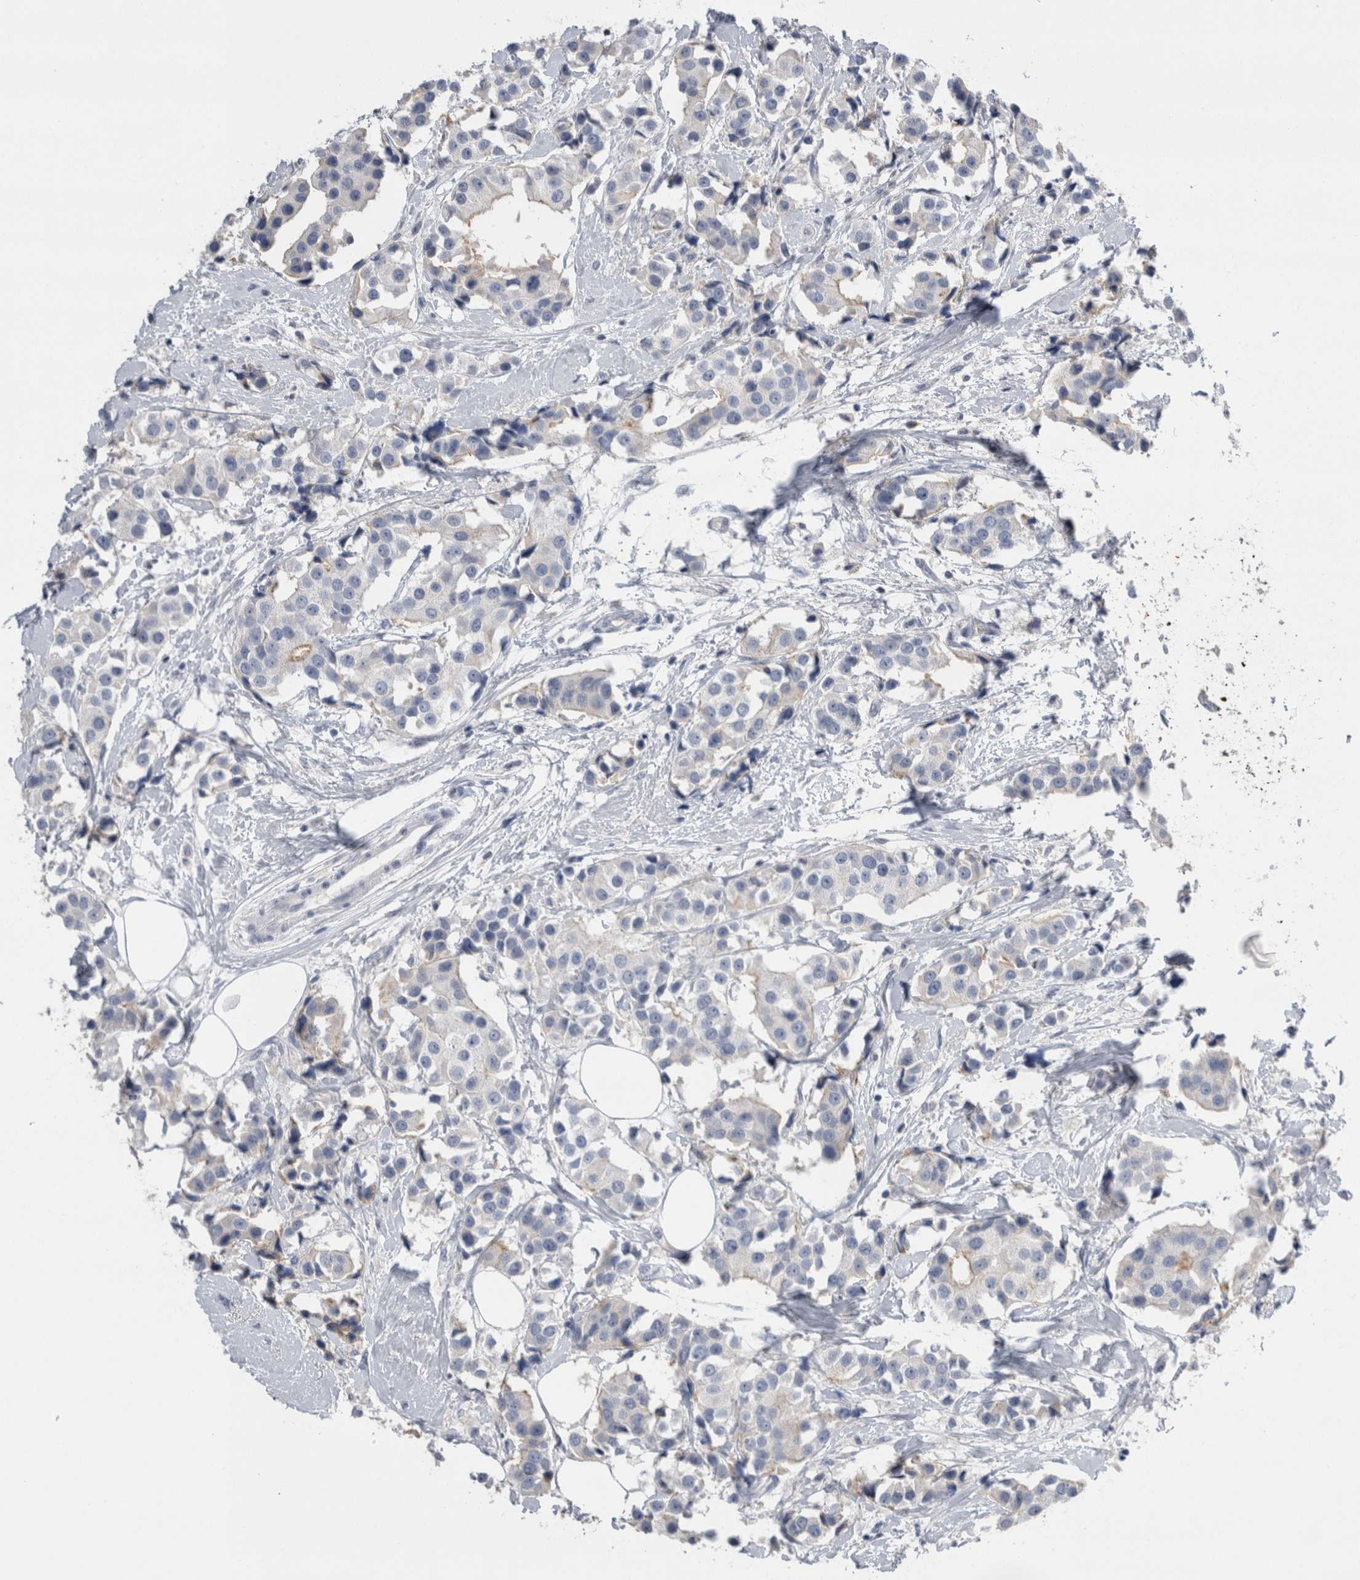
{"staining": {"intensity": "negative", "quantity": "none", "location": "none"}, "tissue": "breast cancer", "cell_type": "Tumor cells", "image_type": "cancer", "snomed": [{"axis": "morphology", "description": "Normal tissue, NOS"}, {"axis": "morphology", "description": "Duct carcinoma"}, {"axis": "topography", "description": "Breast"}], "caption": "This photomicrograph is of breast infiltrating ductal carcinoma stained with immunohistochemistry (IHC) to label a protein in brown with the nuclei are counter-stained blue. There is no positivity in tumor cells. Brightfield microscopy of immunohistochemistry stained with DAB (3,3'-diaminobenzidine) (brown) and hematoxylin (blue), captured at high magnification.", "gene": "REG1A", "patient": {"sex": "female", "age": 39}}